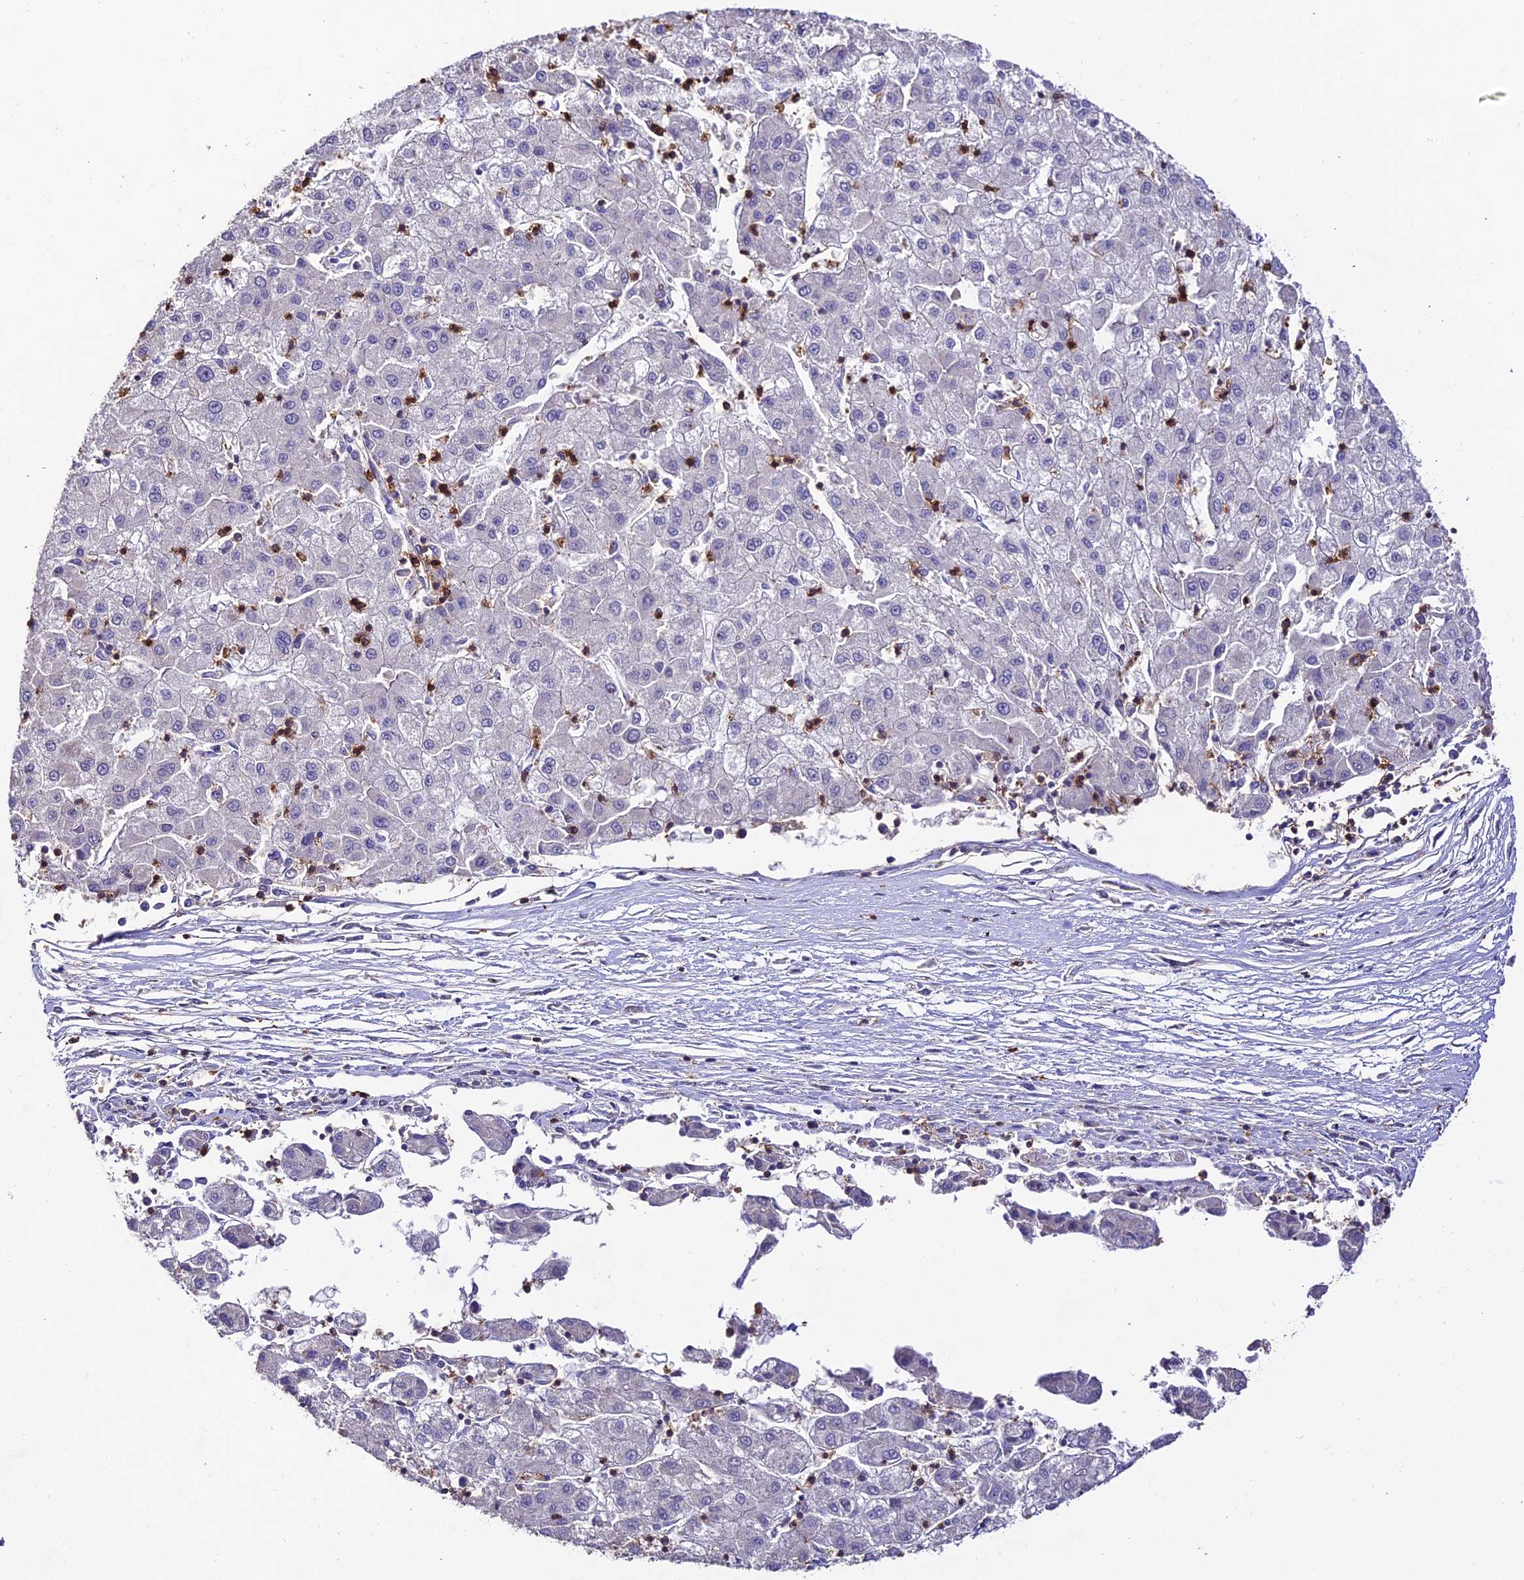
{"staining": {"intensity": "negative", "quantity": "none", "location": "none"}, "tissue": "liver cancer", "cell_type": "Tumor cells", "image_type": "cancer", "snomed": [{"axis": "morphology", "description": "Carcinoma, Hepatocellular, NOS"}, {"axis": "topography", "description": "Liver"}], "caption": "Tumor cells are negative for brown protein staining in hepatocellular carcinoma (liver).", "gene": "PTPRCAP", "patient": {"sex": "male", "age": 72}}